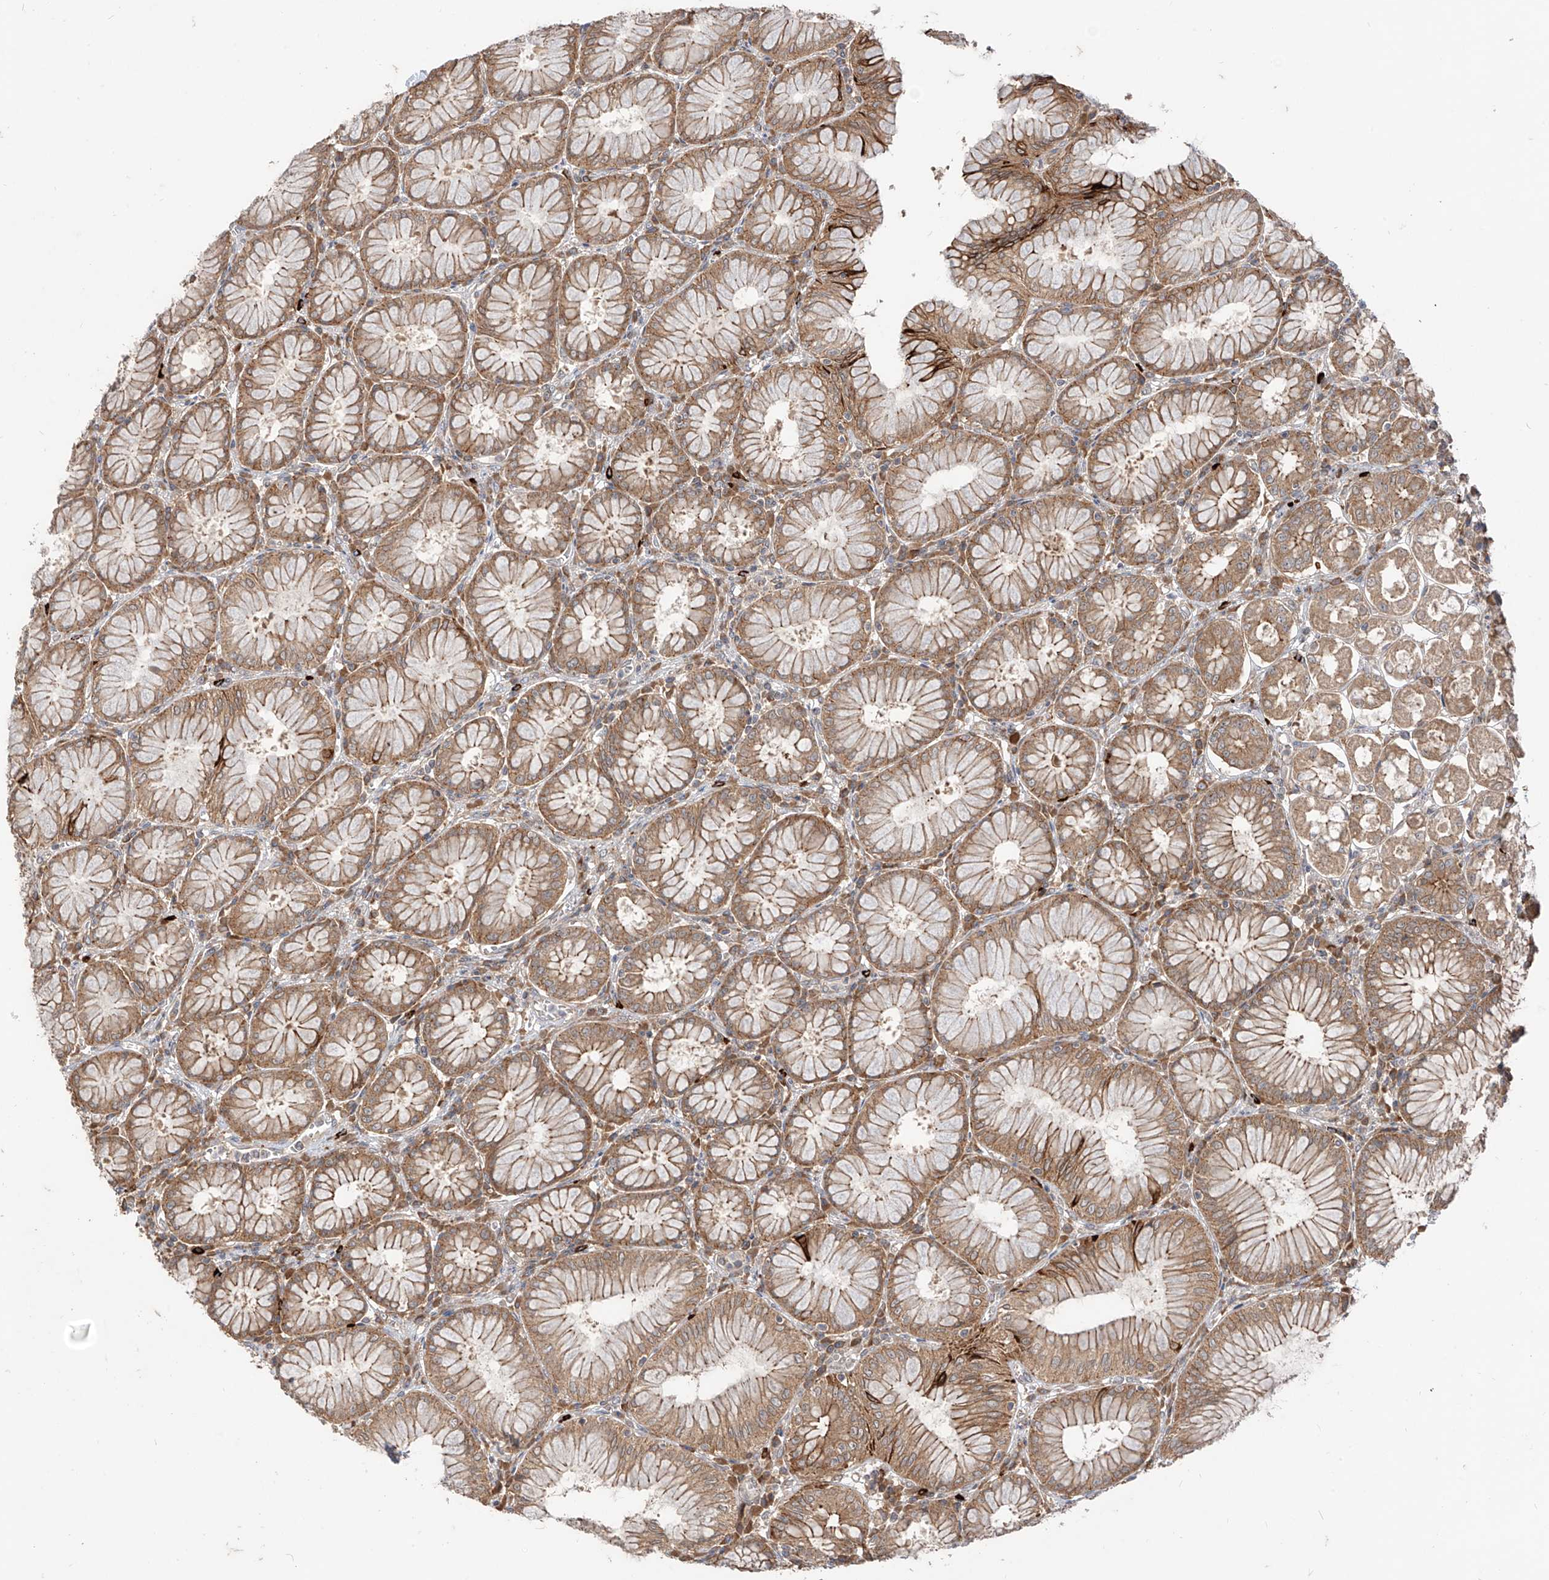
{"staining": {"intensity": "moderate", "quantity": ">75%", "location": "cytoplasmic/membranous"}, "tissue": "stomach", "cell_type": "Glandular cells", "image_type": "normal", "snomed": [{"axis": "morphology", "description": "Normal tissue, NOS"}, {"axis": "topography", "description": "Stomach, lower"}], "caption": "This is a micrograph of immunohistochemistry staining of normal stomach, which shows moderate positivity in the cytoplasmic/membranous of glandular cells.", "gene": "MTUS2", "patient": {"sex": "female", "age": 56}}